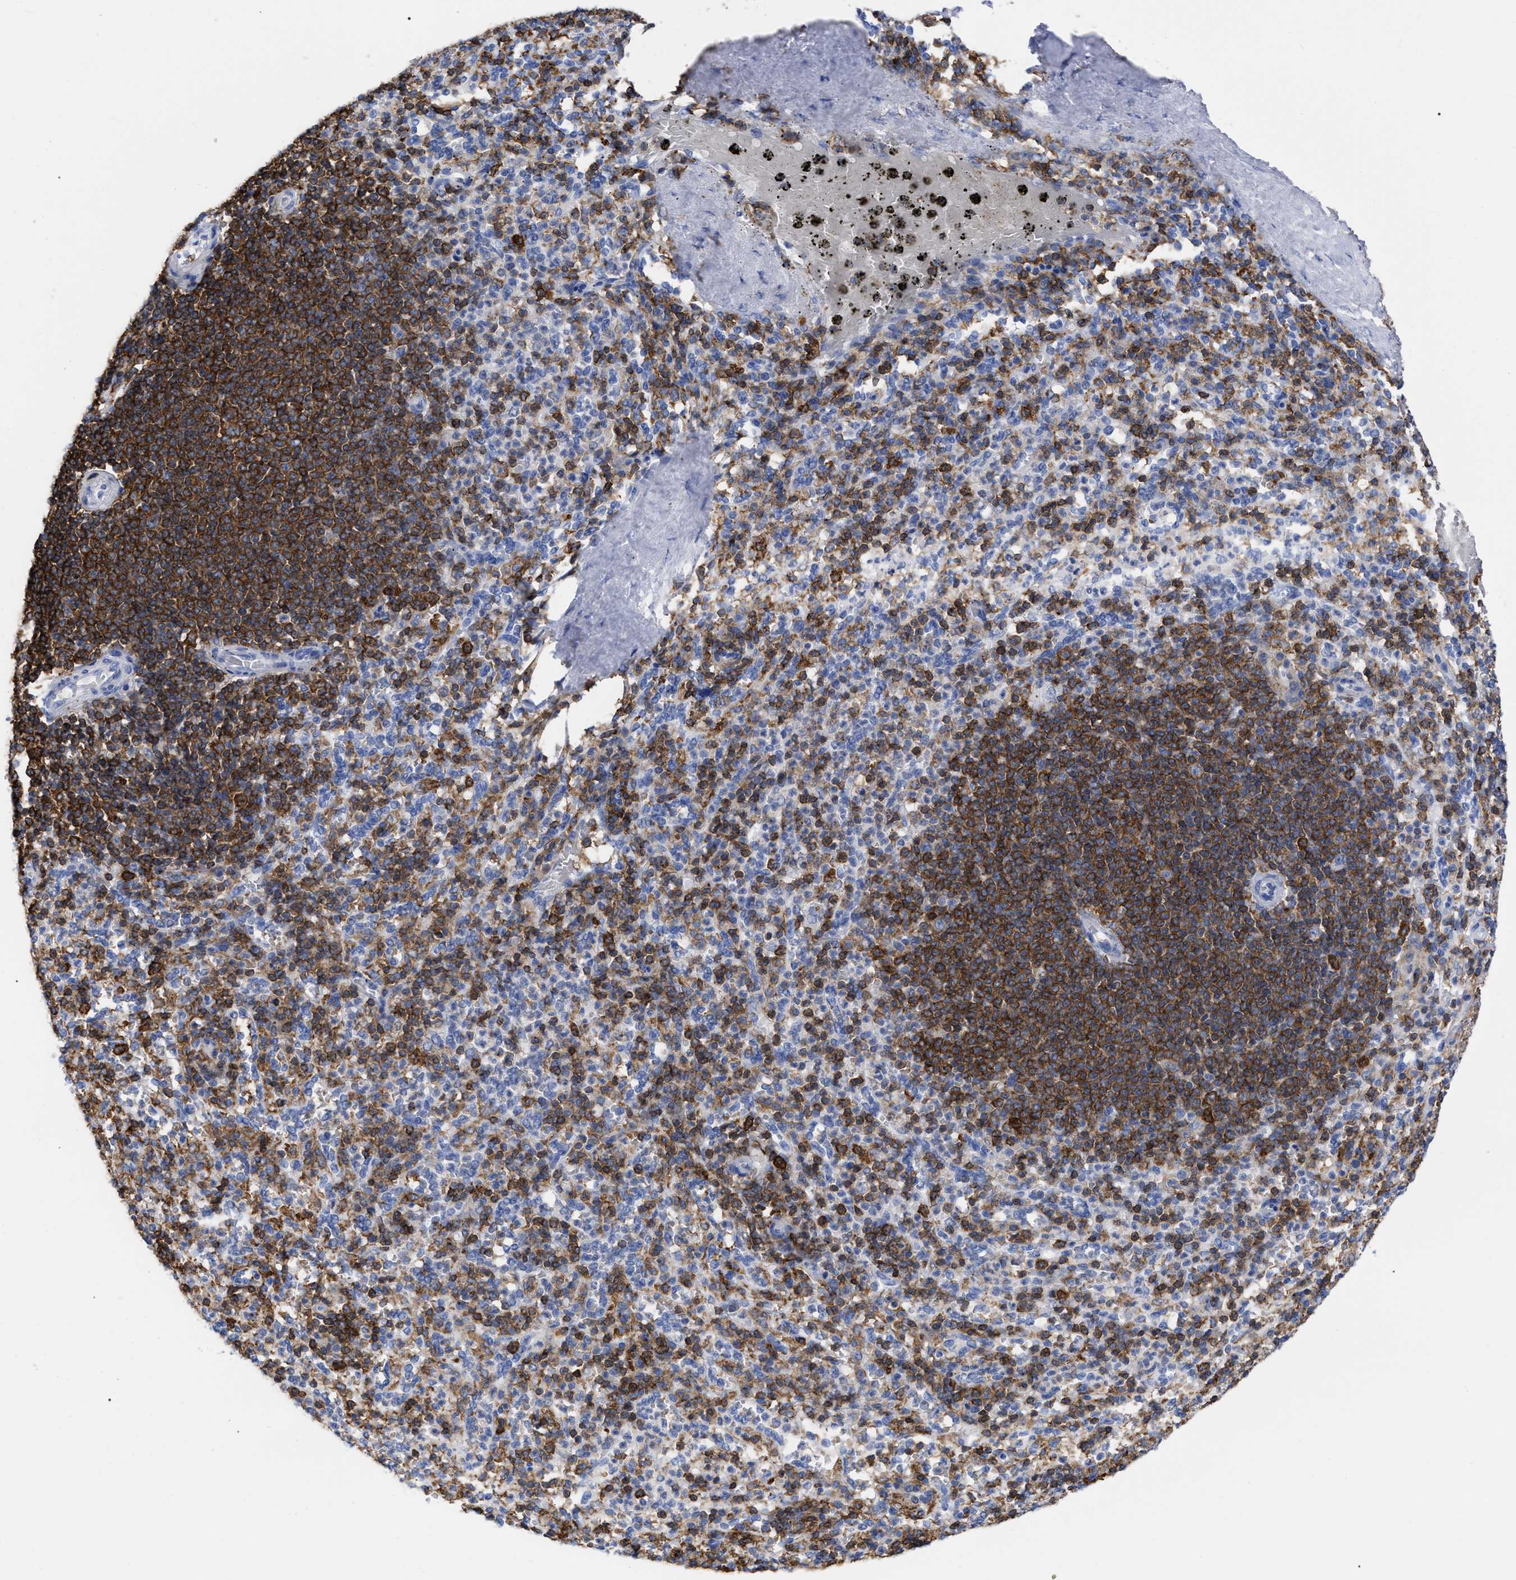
{"staining": {"intensity": "strong", "quantity": "25%-75%", "location": "cytoplasmic/membranous"}, "tissue": "spleen", "cell_type": "Cells in red pulp", "image_type": "normal", "snomed": [{"axis": "morphology", "description": "Normal tissue, NOS"}, {"axis": "topography", "description": "Spleen"}], "caption": "The image reveals a brown stain indicating the presence of a protein in the cytoplasmic/membranous of cells in red pulp in spleen. (IHC, brightfield microscopy, high magnification).", "gene": "HCLS1", "patient": {"sex": "male", "age": 36}}